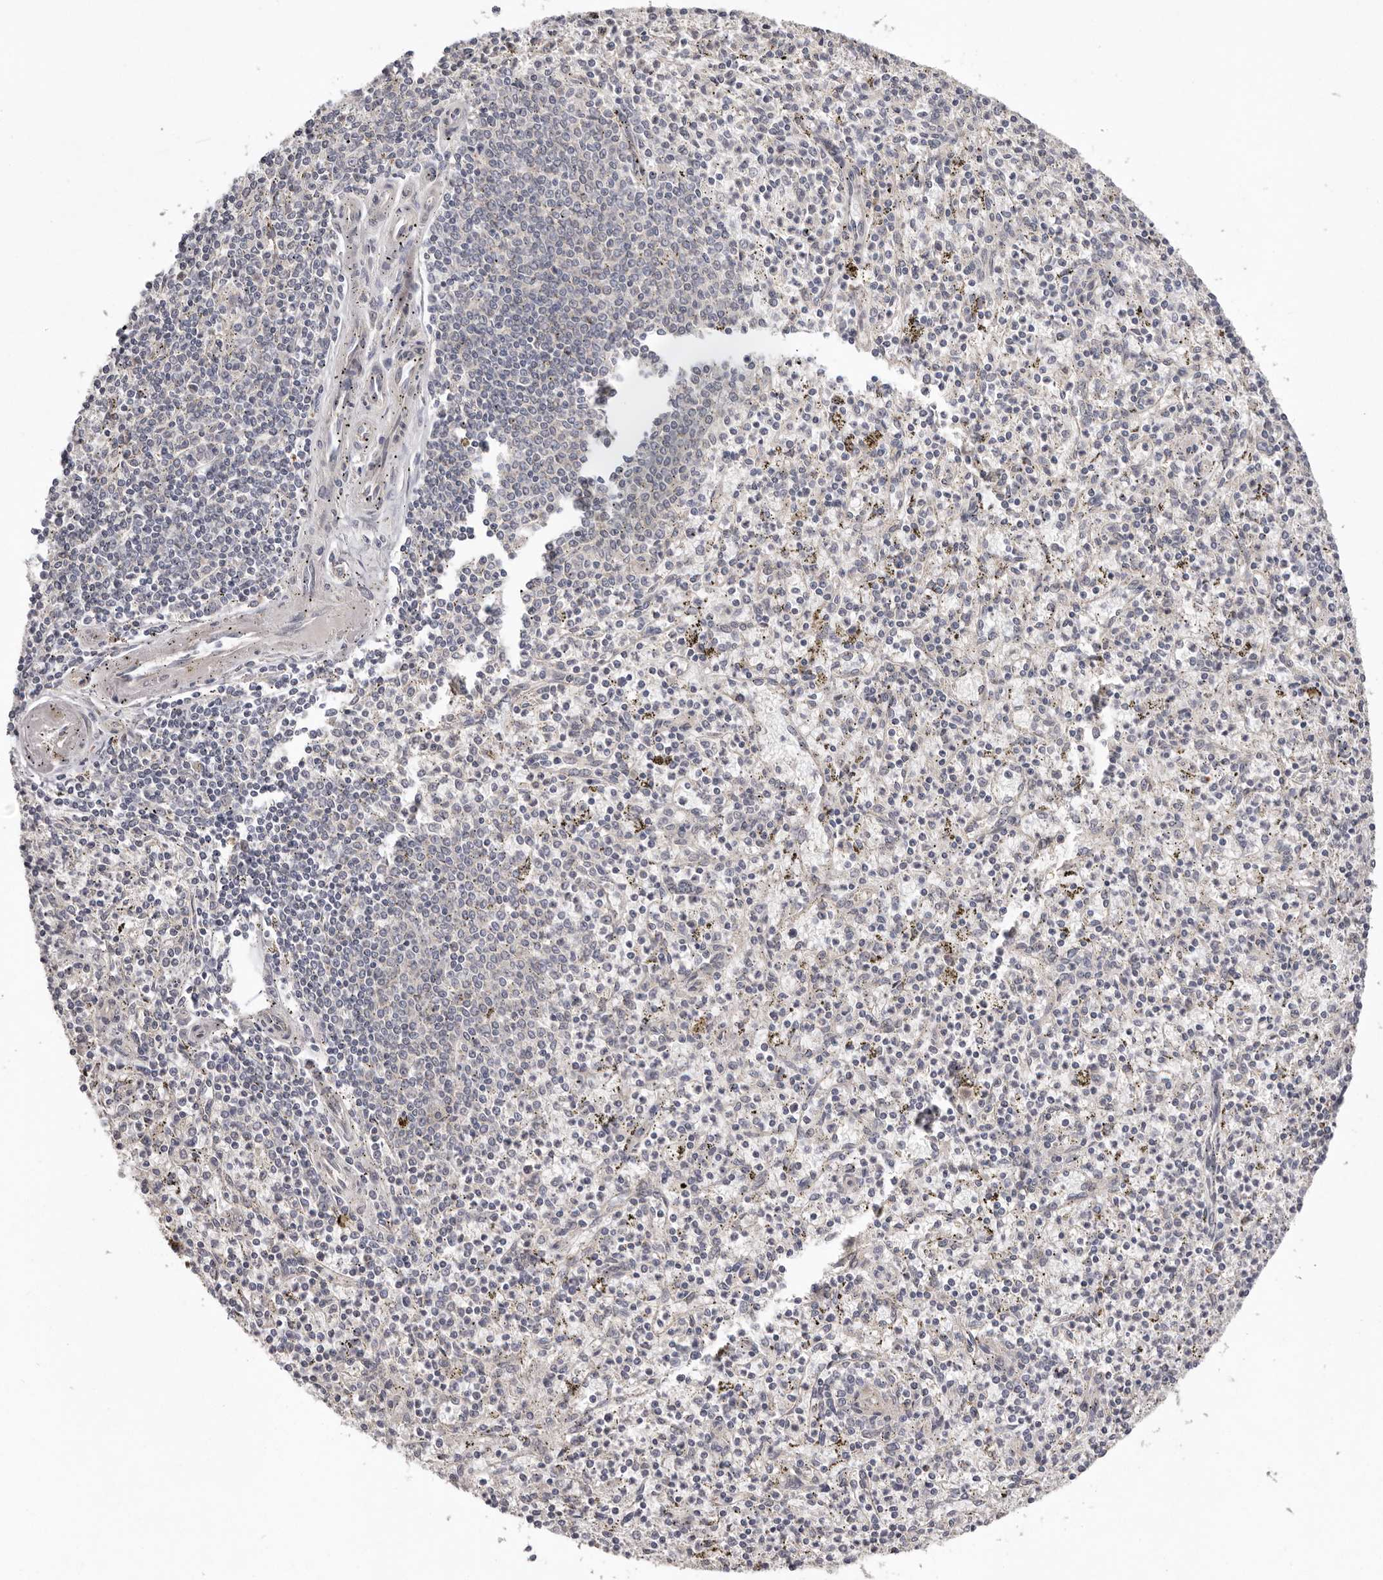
{"staining": {"intensity": "negative", "quantity": "none", "location": "none"}, "tissue": "spleen", "cell_type": "Cells in red pulp", "image_type": "normal", "snomed": [{"axis": "morphology", "description": "Normal tissue, NOS"}, {"axis": "topography", "description": "Spleen"}], "caption": "Immunohistochemical staining of benign spleen demonstrates no significant staining in cells in red pulp. (DAB immunohistochemistry with hematoxylin counter stain).", "gene": "NSUN4", "patient": {"sex": "male", "age": 72}}